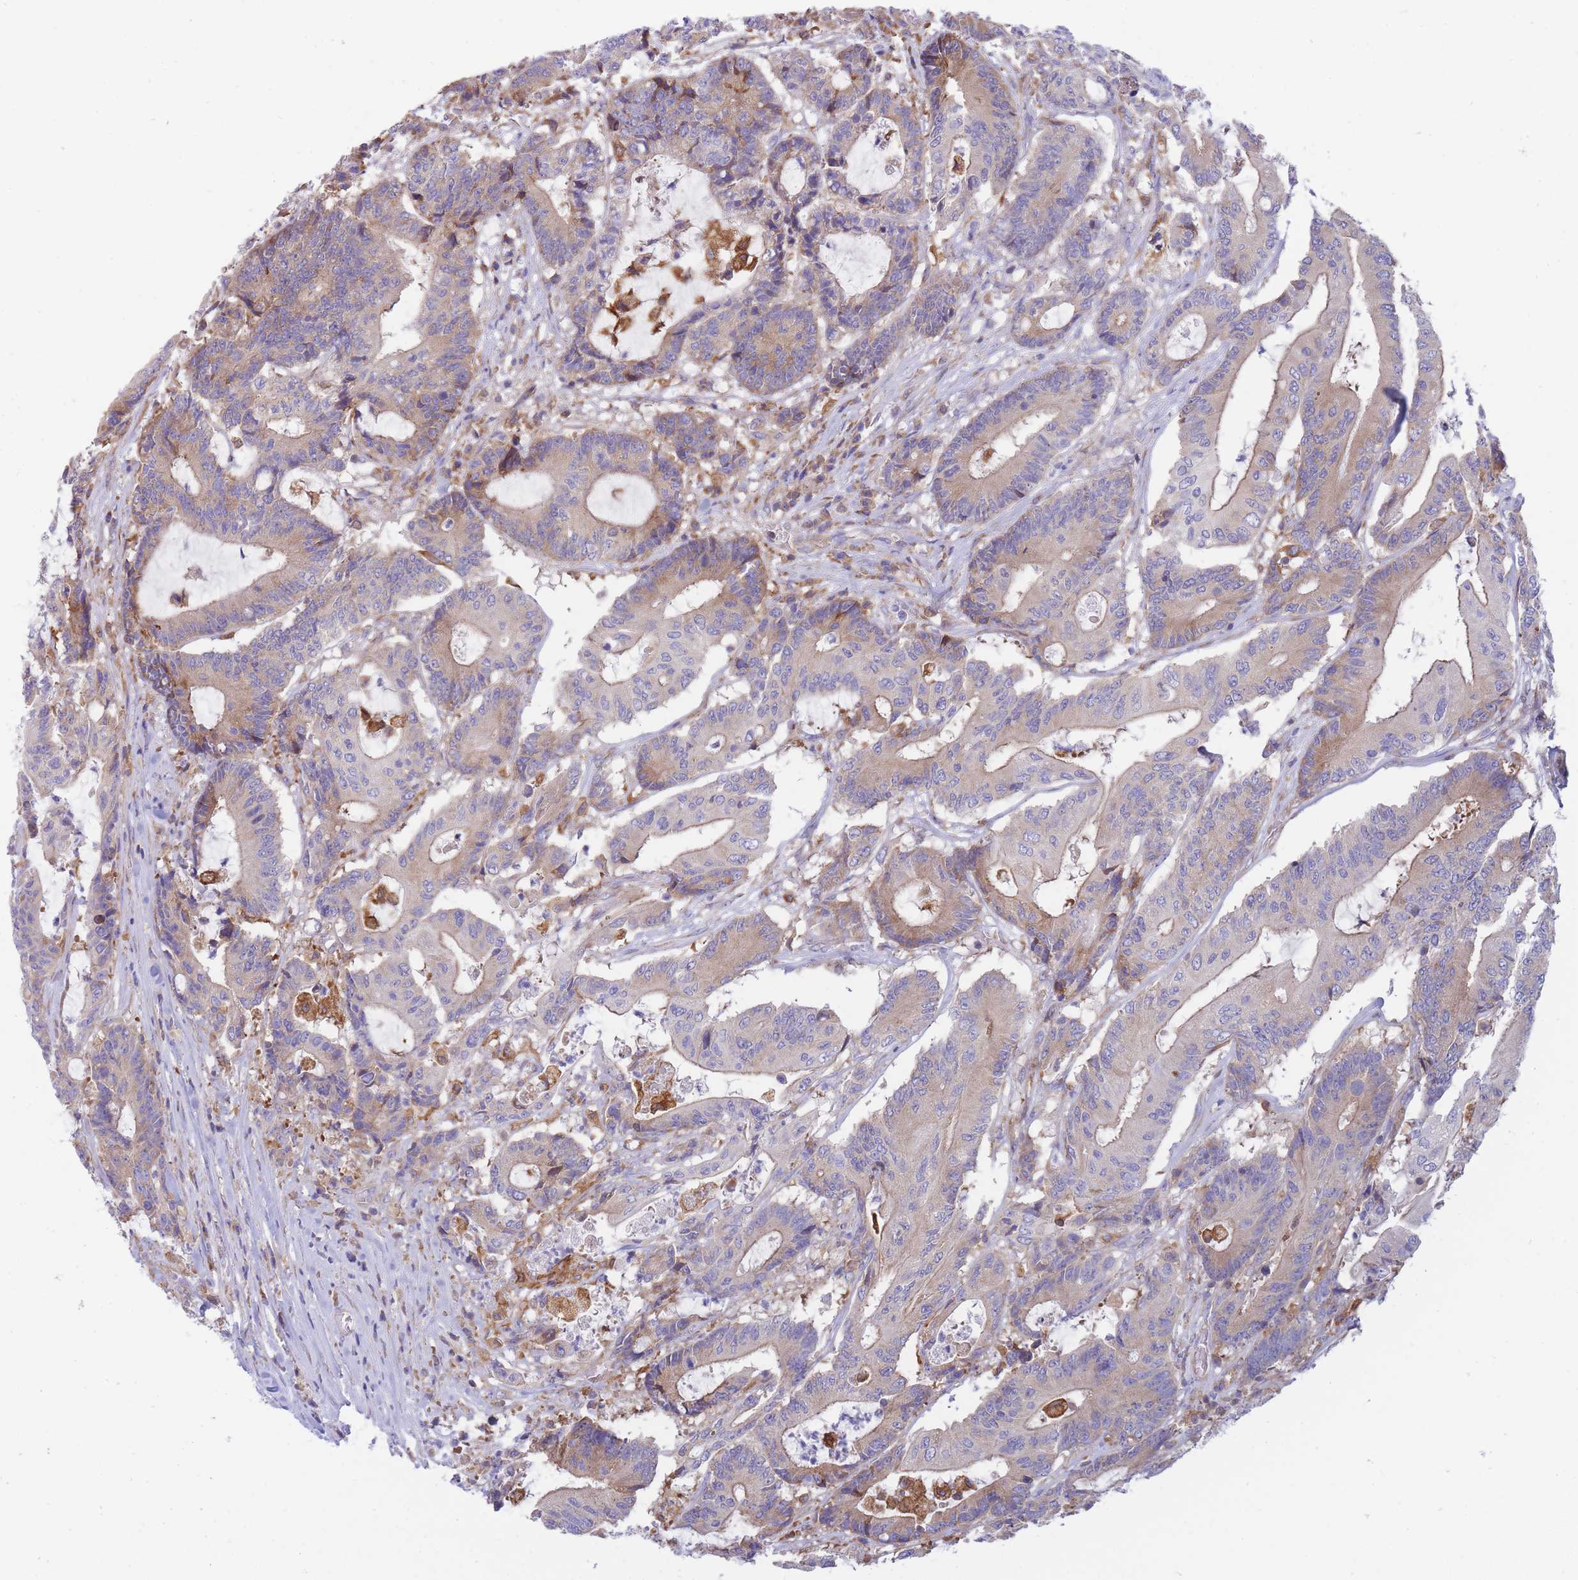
{"staining": {"intensity": "moderate", "quantity": "25%-75%", "location": "cytoplasmic/membranous"}, "tissue": "colorectal cancer", "cell_type": "Tumor cells", "image_type": "cancer", "snomed": [{"axis": "morphology", "description": "Adenocarcinoma, NOS"}, {"axis": "topography", "description": "Colon"}], "caption": "The micrograph exhibits immunohistochemical staining of colorectal adenocarcinoma. There is moderate cytoplasmic/membranous positivity is identified in about 25%-75% of tumor cells. (IHC, brightfield microscopy, high magnification).", "gene": "SH2B2", "patient": {"sex": "female", "age": 84}}